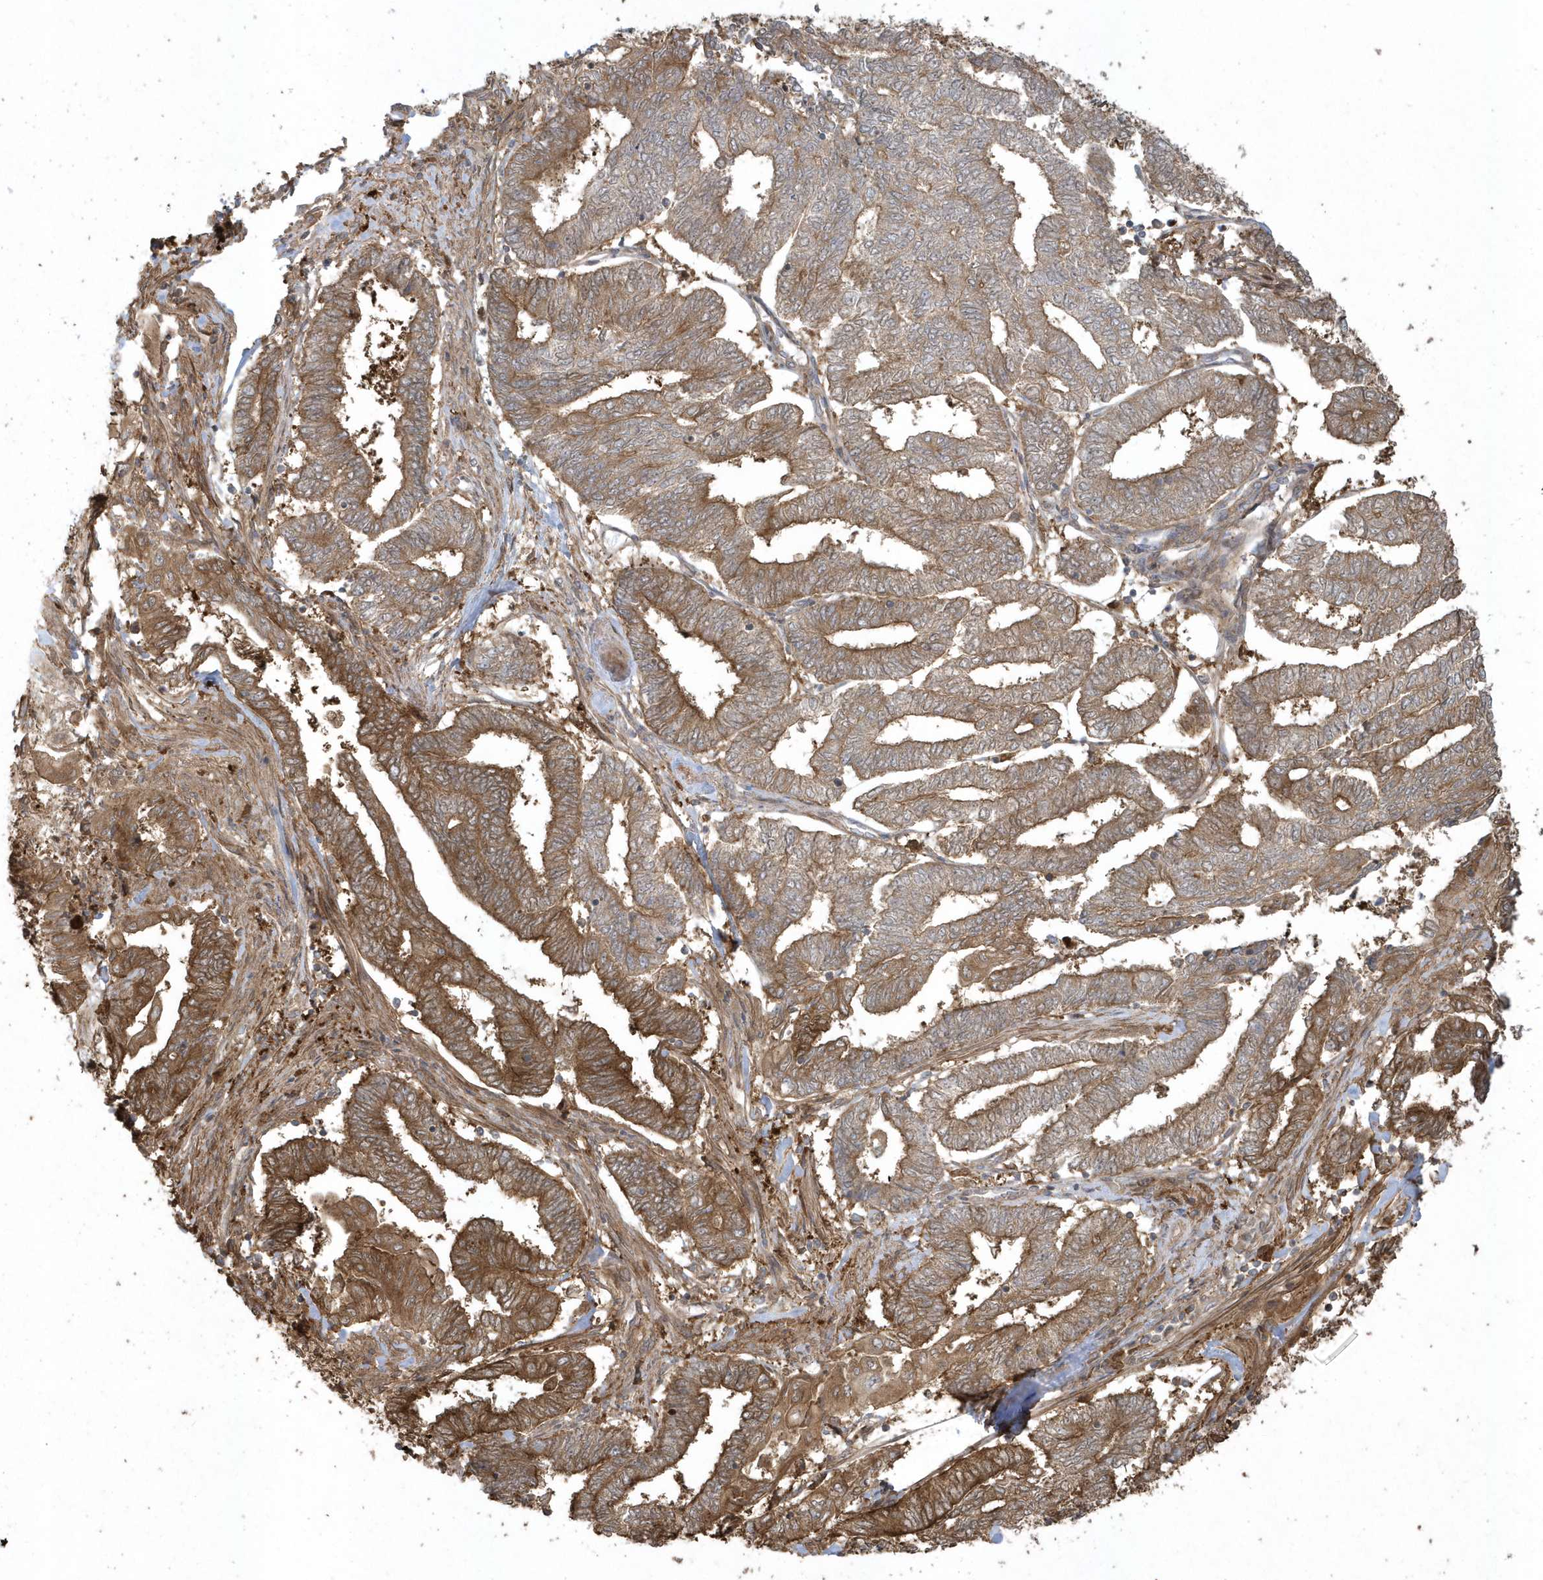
{"staining": {"intensity": "moderate", "quantity": ">75%", "location": "cytoplasmic/membranous"}, "tissue": "endometrial cancer", "cell_type": "Tumor cells", "image_type": "cancer", "snomed": [{"axis": "morphology", "description": "Adenocarcinoma, NOS"}, {"axis": "topography", "description": "Uterus"}, {"axis": "topography", "description": "Endometrium"}], "caption": "Immunohistochemistry histopathology image of human endometrial cancer stained for a protein (brown), which displays medium levels of moderate cytoplasmic/membranous expression in approximately >75% of tumor cells.", "gene": "HNMT", "patient": {"sex": "female", "age": 70}}